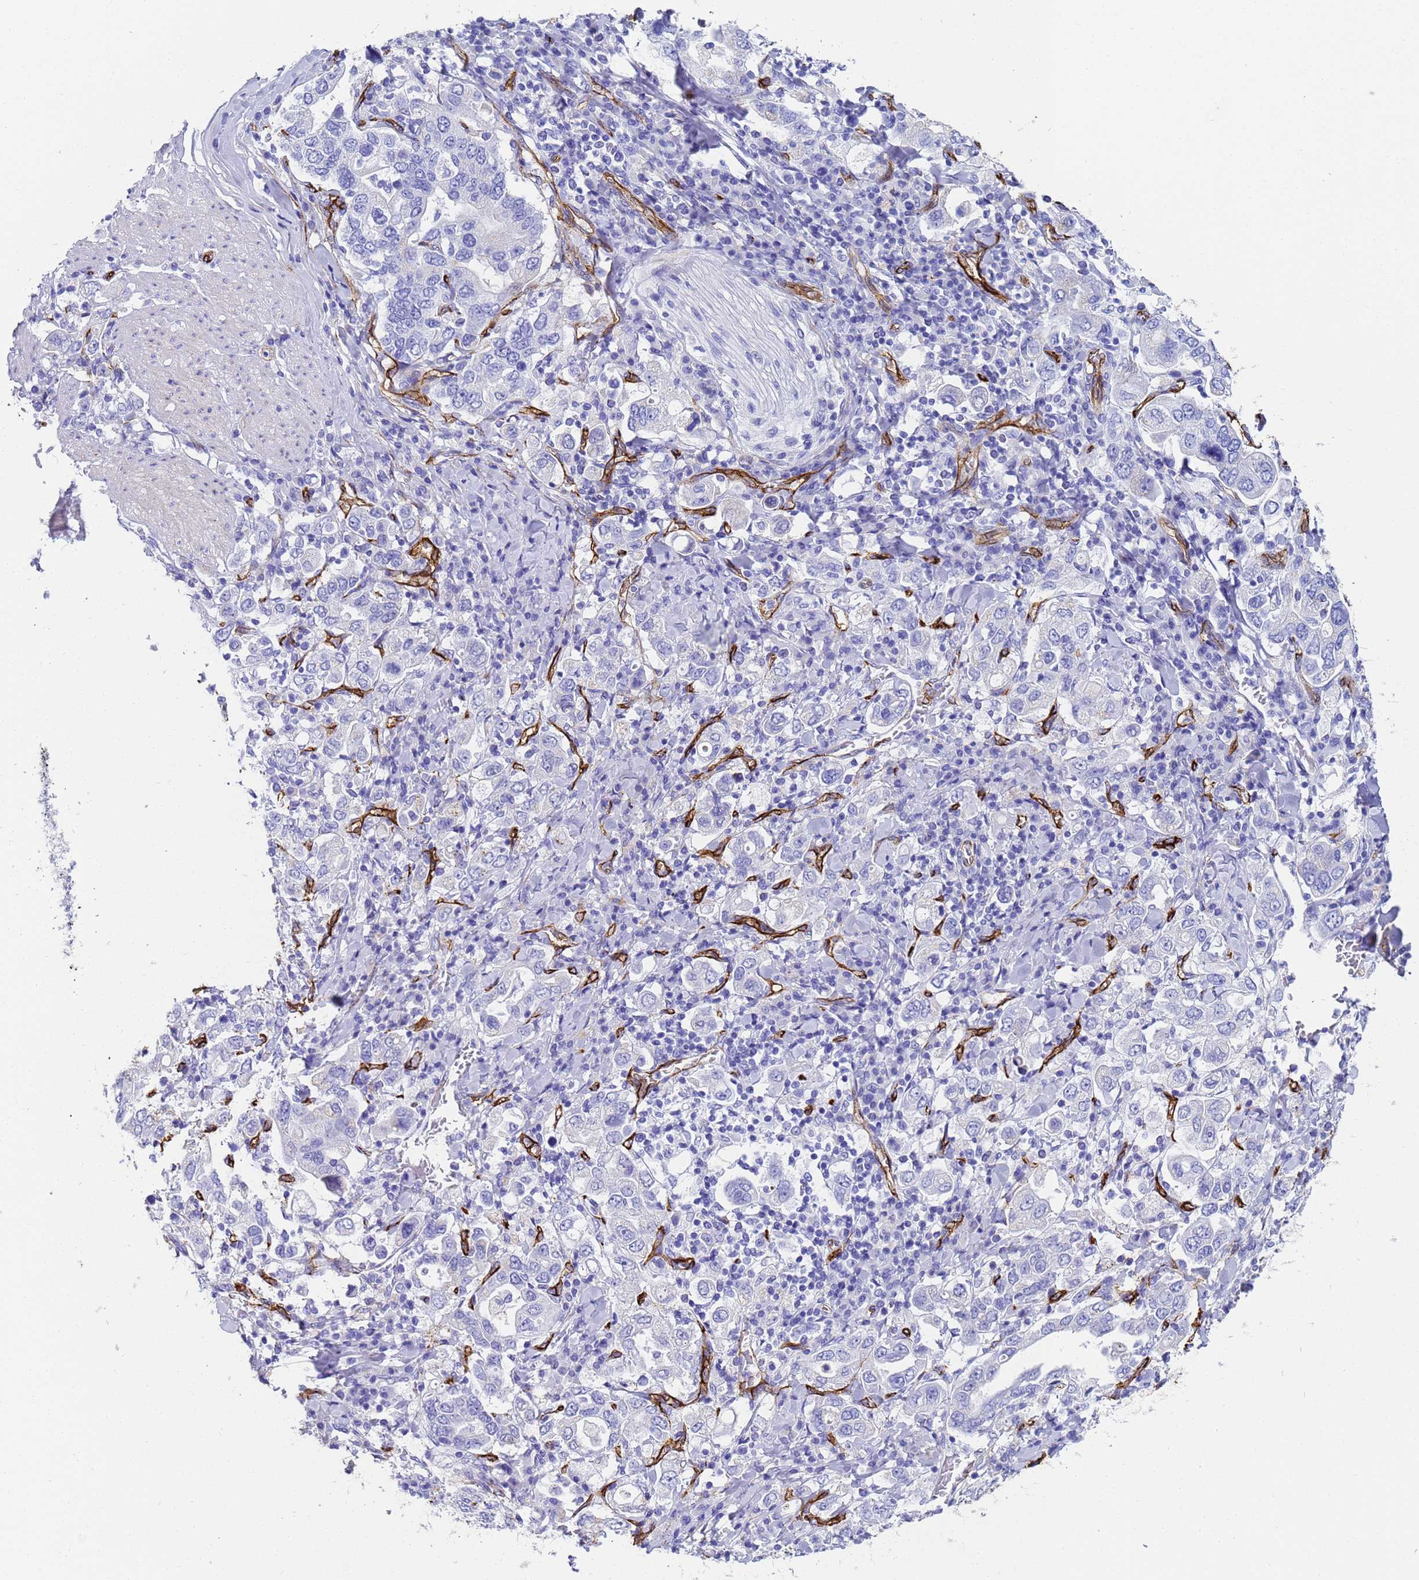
{"staining": {"intensity": "negative", "quantity": "none", "location": "none"}, "tissue": "stomach cancer", "cell_type": "Tumor cells", "image_type": "cancer", "snomed": [{"axis": "morphology", "description": "Adenocarcinoma, NOS"}, {"axis": "topography", "description": "Stomach, upper"}], "caption": "There is no significant positivity in tumor cells of adenocarcinoma (stomach).", "gene": "ADIPOQ", "patient": {"sex": "male", "age": 62}}